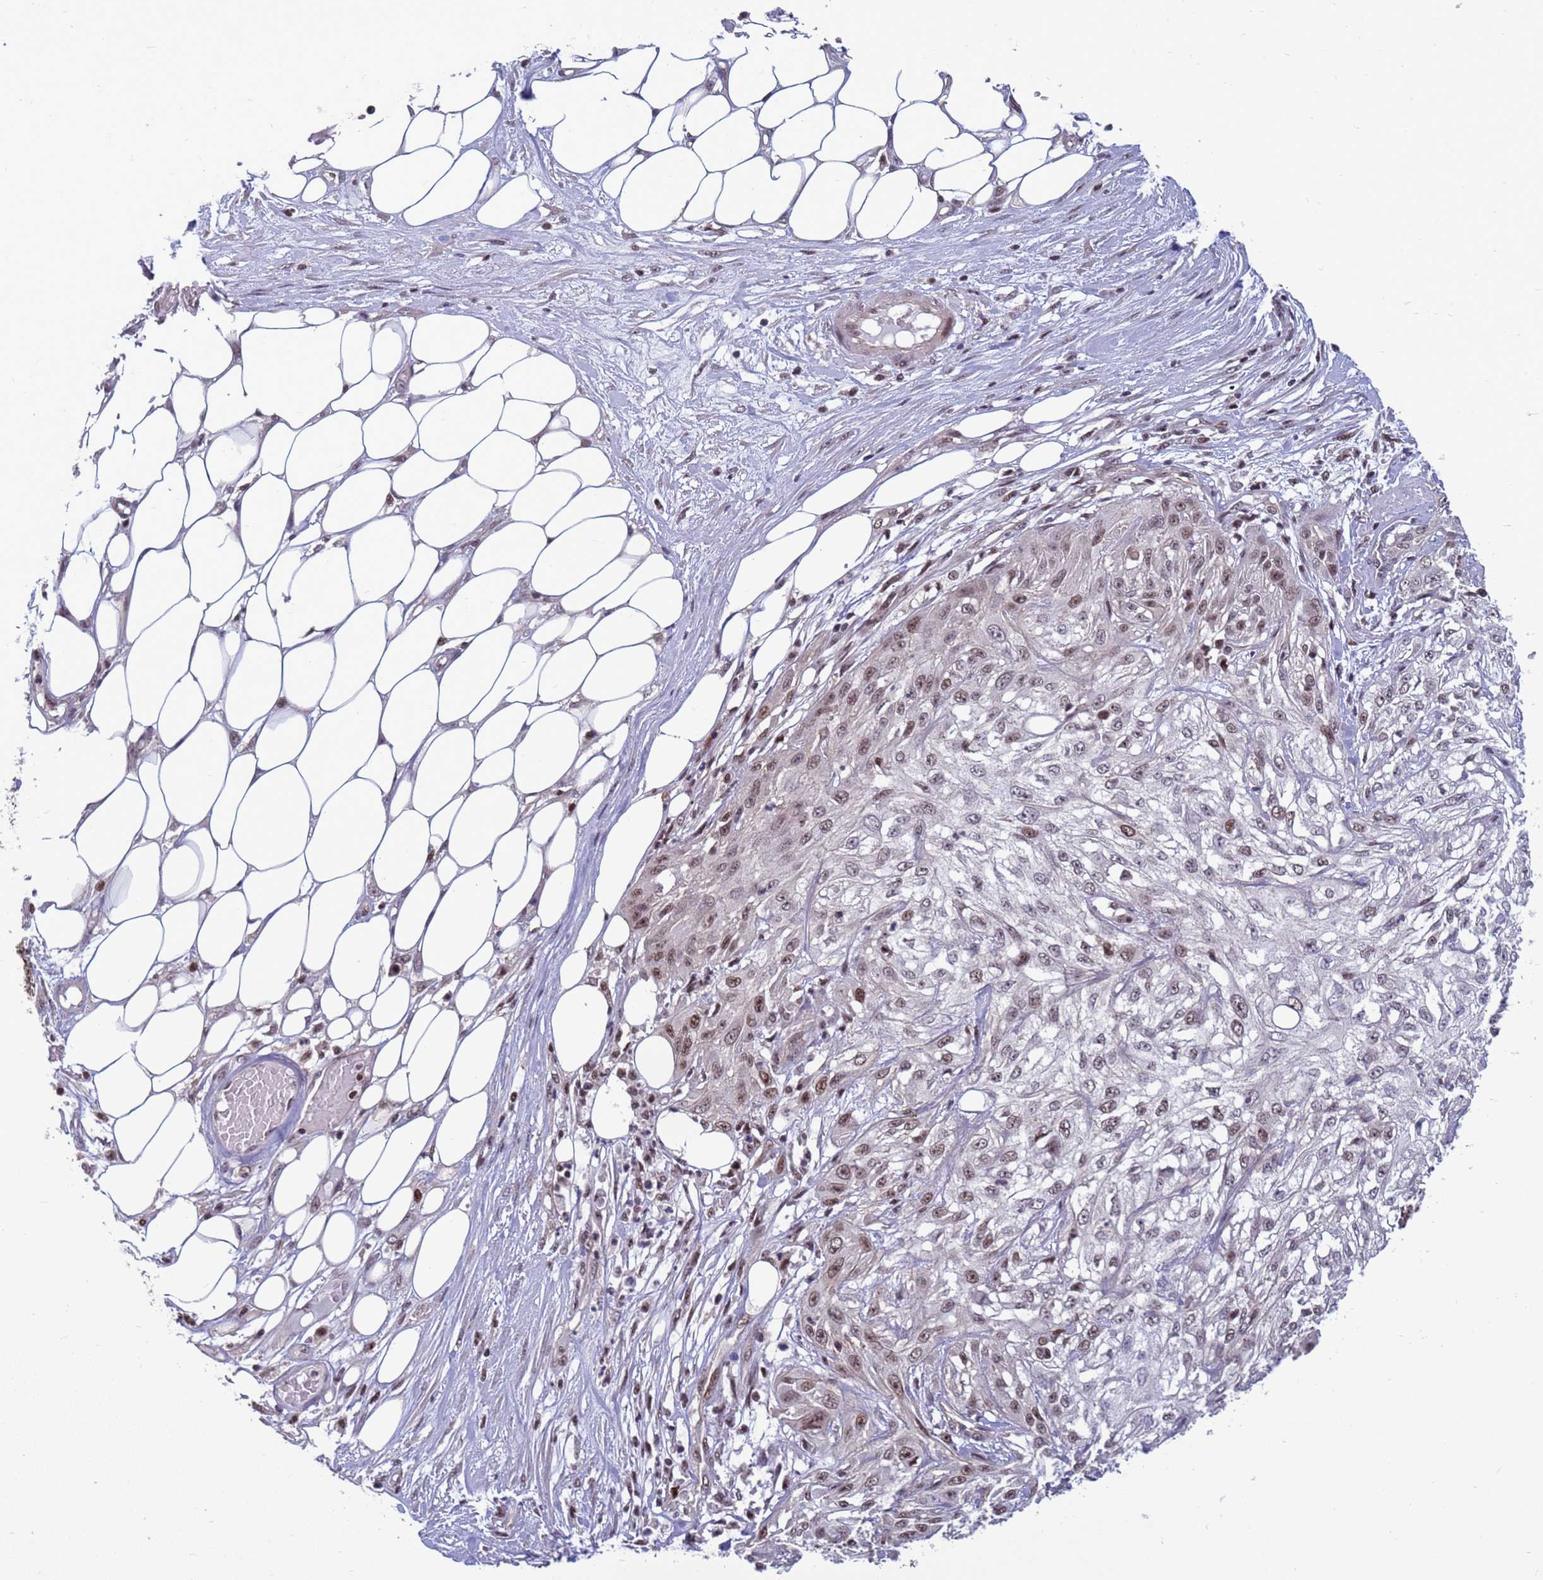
{"staining": {"intensity": "moderate", "quantity": ">75%", "location": "nuclear"}, "tissue": "skin cancer", "cell_type": "Tumor cells", "image_type": "cancer", "snomed": [{"axis": "morphology", "description": "Squamous cell carcinoma, NOS"}, {"axis": "morphology", "description": "Squamous cell carcinoma, metastatic, NOS"}, {"axis": "topography", "description": "Skin"}, {"axis": "topography", "description": "Lymph node"}], "caption": "Tumor cells display medium levels of moderate nuclear staining in approximately >75% of cells in metastatic squamous cell carcinoma (skin).", "gene": "NSL1", "patient": {"sex": "male", "age": 75}}